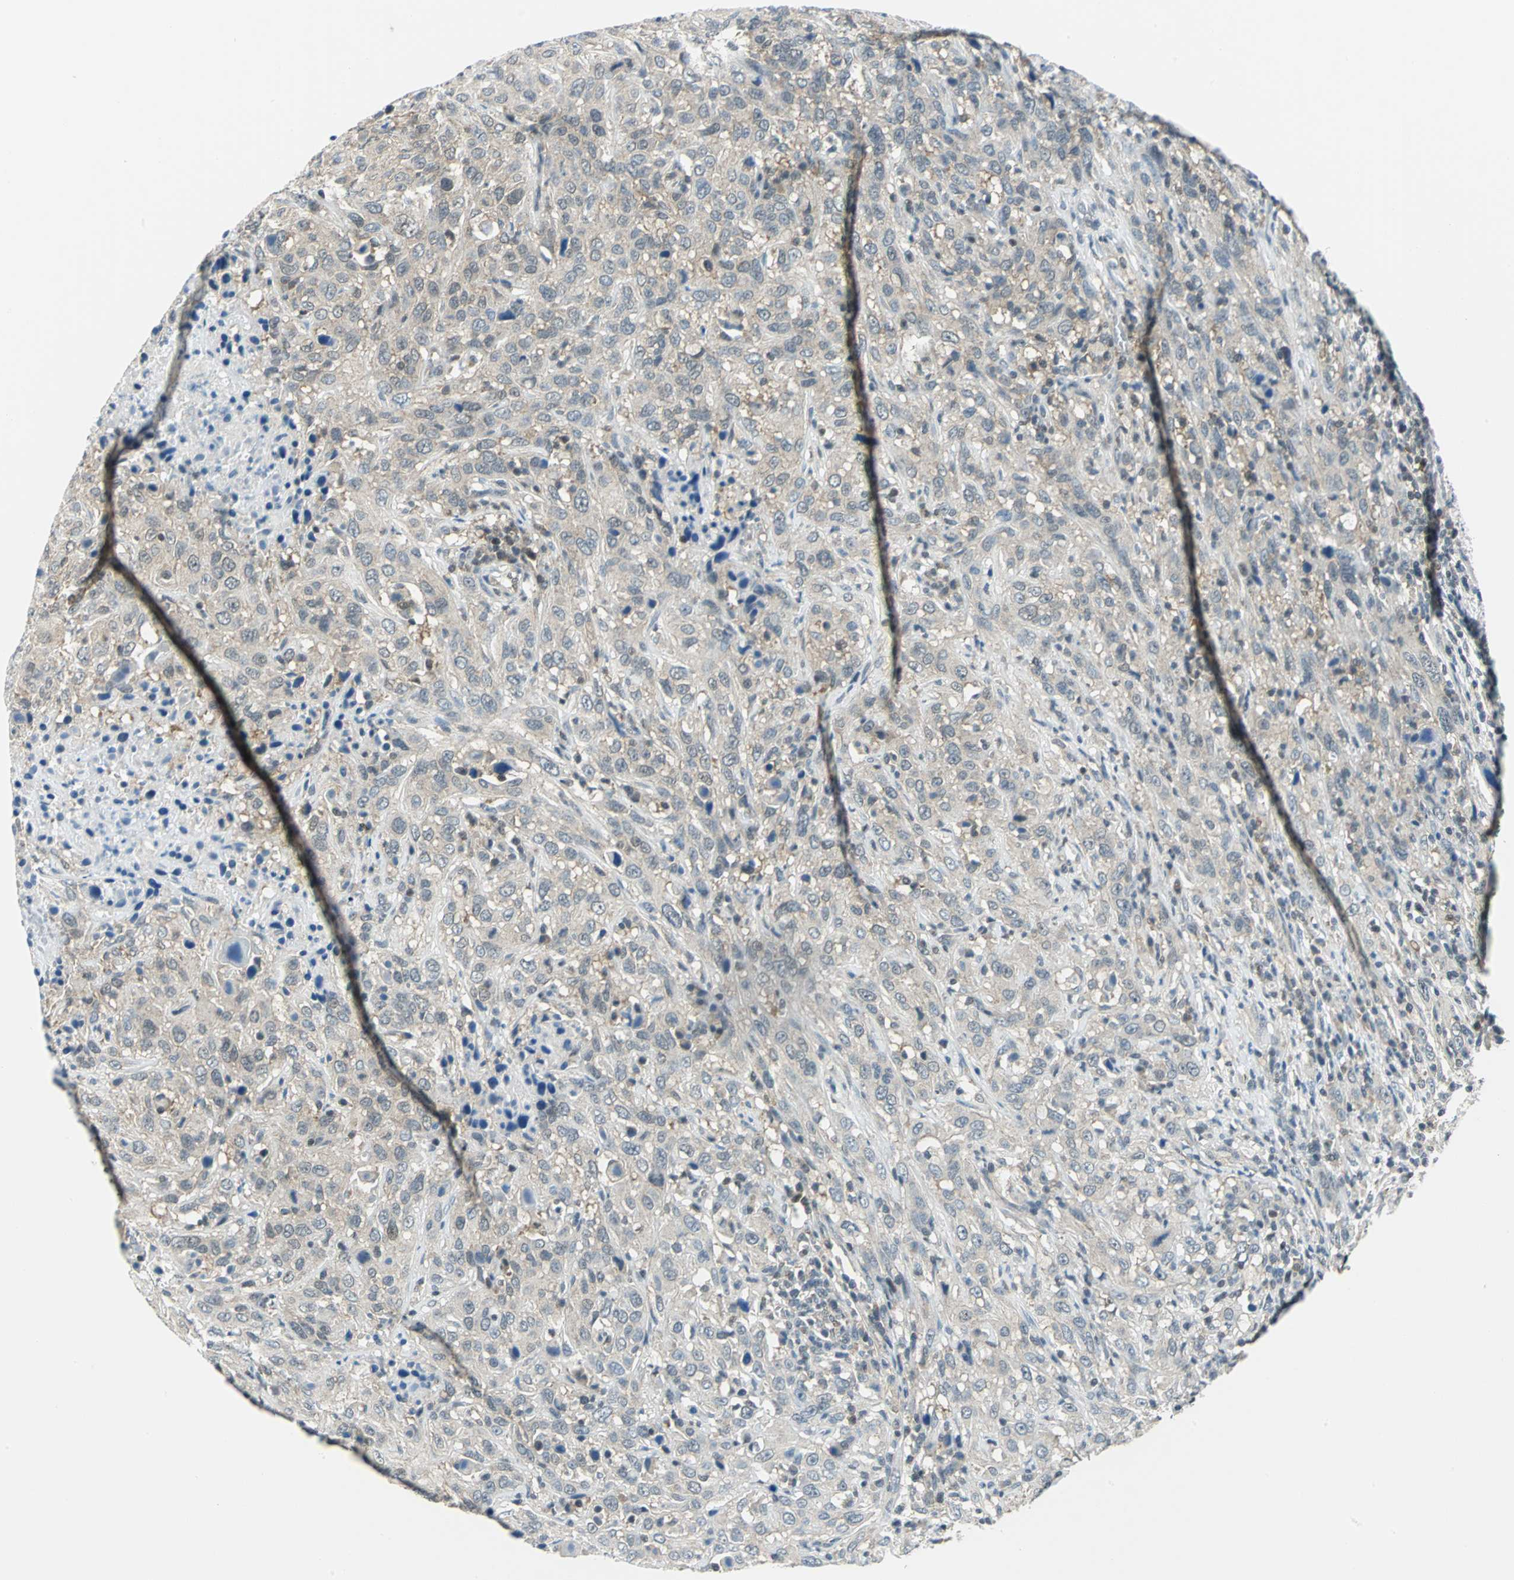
{"staining": {"intensity": "negative", "quantity": "none", "location": "none"}, "tissue": "urothelial cancer", "cell_type": "Tumor cells", "image_type": "cancer", "snomed": [{"axis": "morphology", "description": "Urothelial carcinoma, High grade"}, {"axis": "topography", "description": "Urinary bladder"}], "caption": "DAB (3,3'-diaminobenzidine) immunohistochemical staining of human urothelial cancer shows no significant positivity in tumor cells.", "gene": "PIN1", "patient": {"sex": "male", "age": 61}}